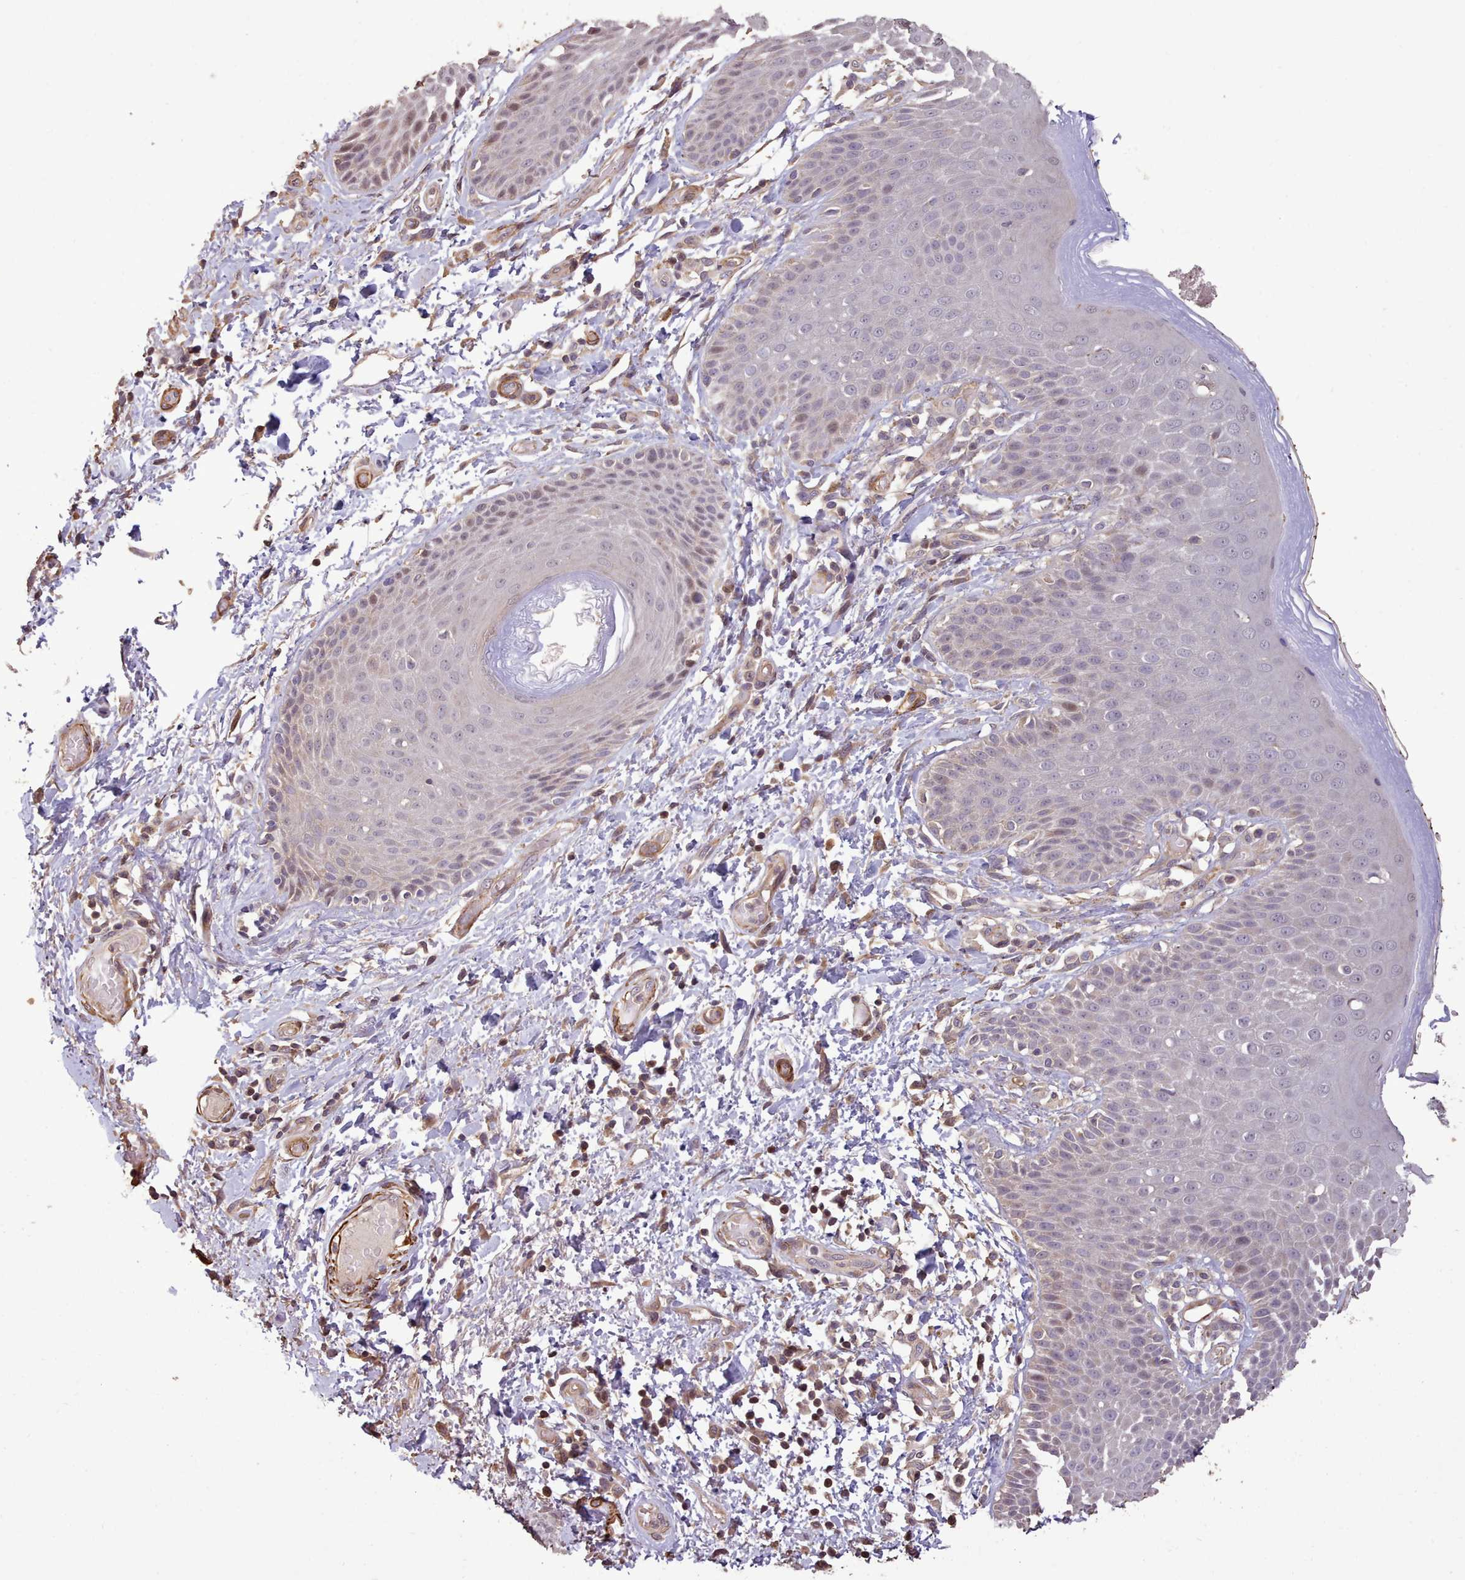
{"staining": {"intensity": "weak", "quantity": "<25%", "location": "nuclear"}, "tissue": "skin", "cell_type": "Epidermal cells", "image_type": "normal", "snomed": [{"axis": "morphology", "description": "Normal tissue, NOS"}, {"axis": "topography", "description": "Peripheral nerve tissue"}], "caption": "Immunohistochemistry image of unremarkable skin stained for a protein (brown), which reveals no staining in epidermal cells.", "gene": "NLRC4", "patient": {"sex": "male", "age": 51}}